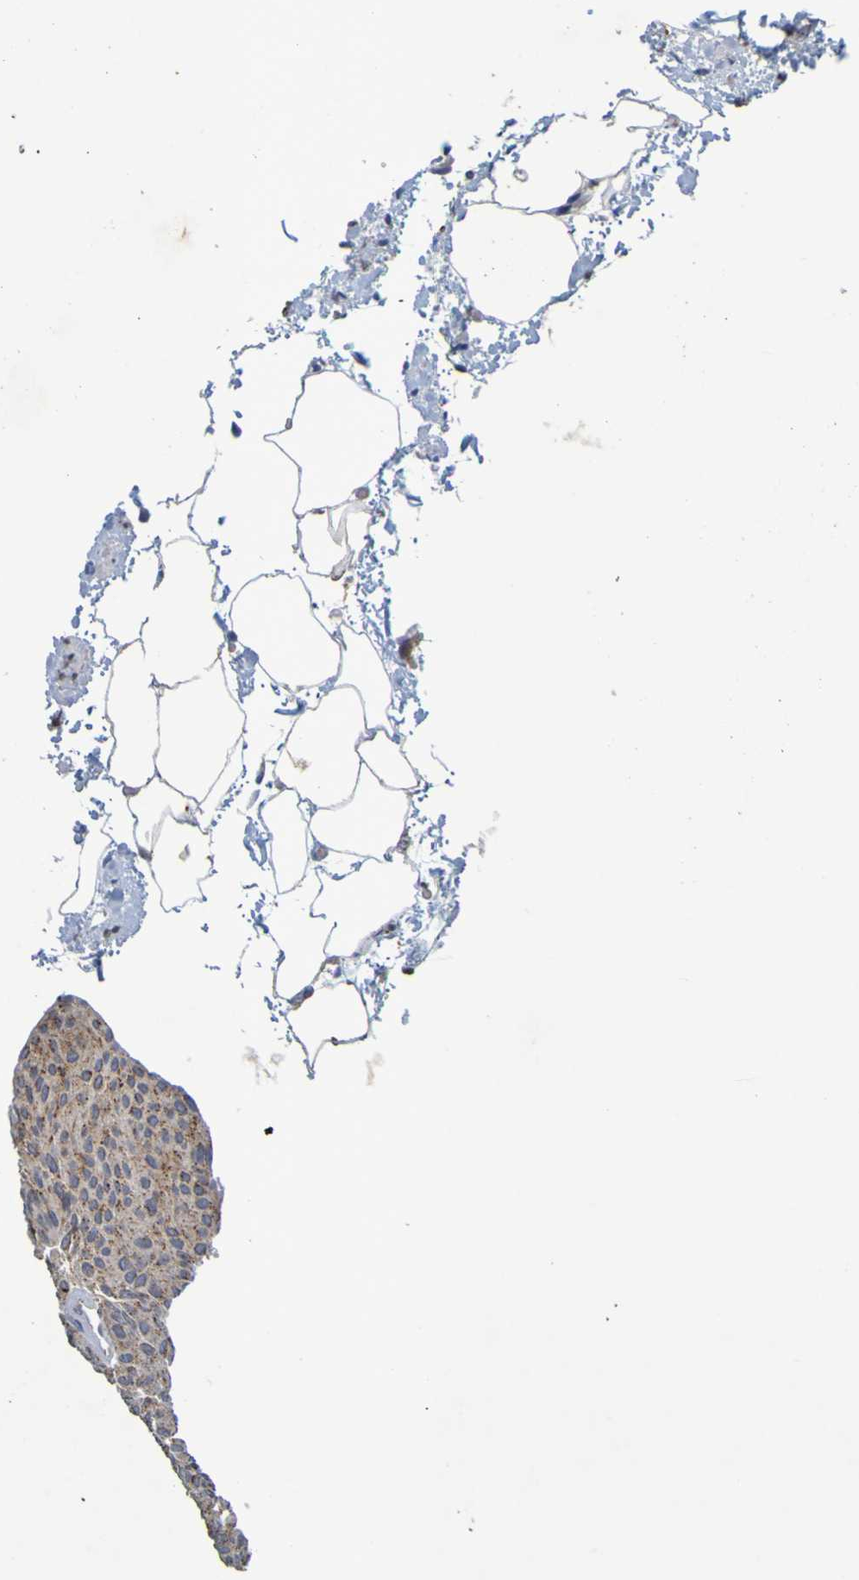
{"staining": {"intensity": "moderate", "quantity": ">75%", "location": "cytoplasmic/membranous"}, "tissue": "urothelial cancer", "cell_type": "Tumor cells", "image_type": "cancer", "snomed": [{"axis": "morphology", "description": "Urothelial carcinoma, Low grade"}, {"axis": "topography", "description": "Urinary bladder"}], "caption": "Tumor cells demonstrate medium levels of moderate cytoplasmic/membranous staining in approximately >75% of cells in urothelial carcinoma (low-grade).", "gene": "TPH1", "patient": {"sex": "female", "age": 60}}